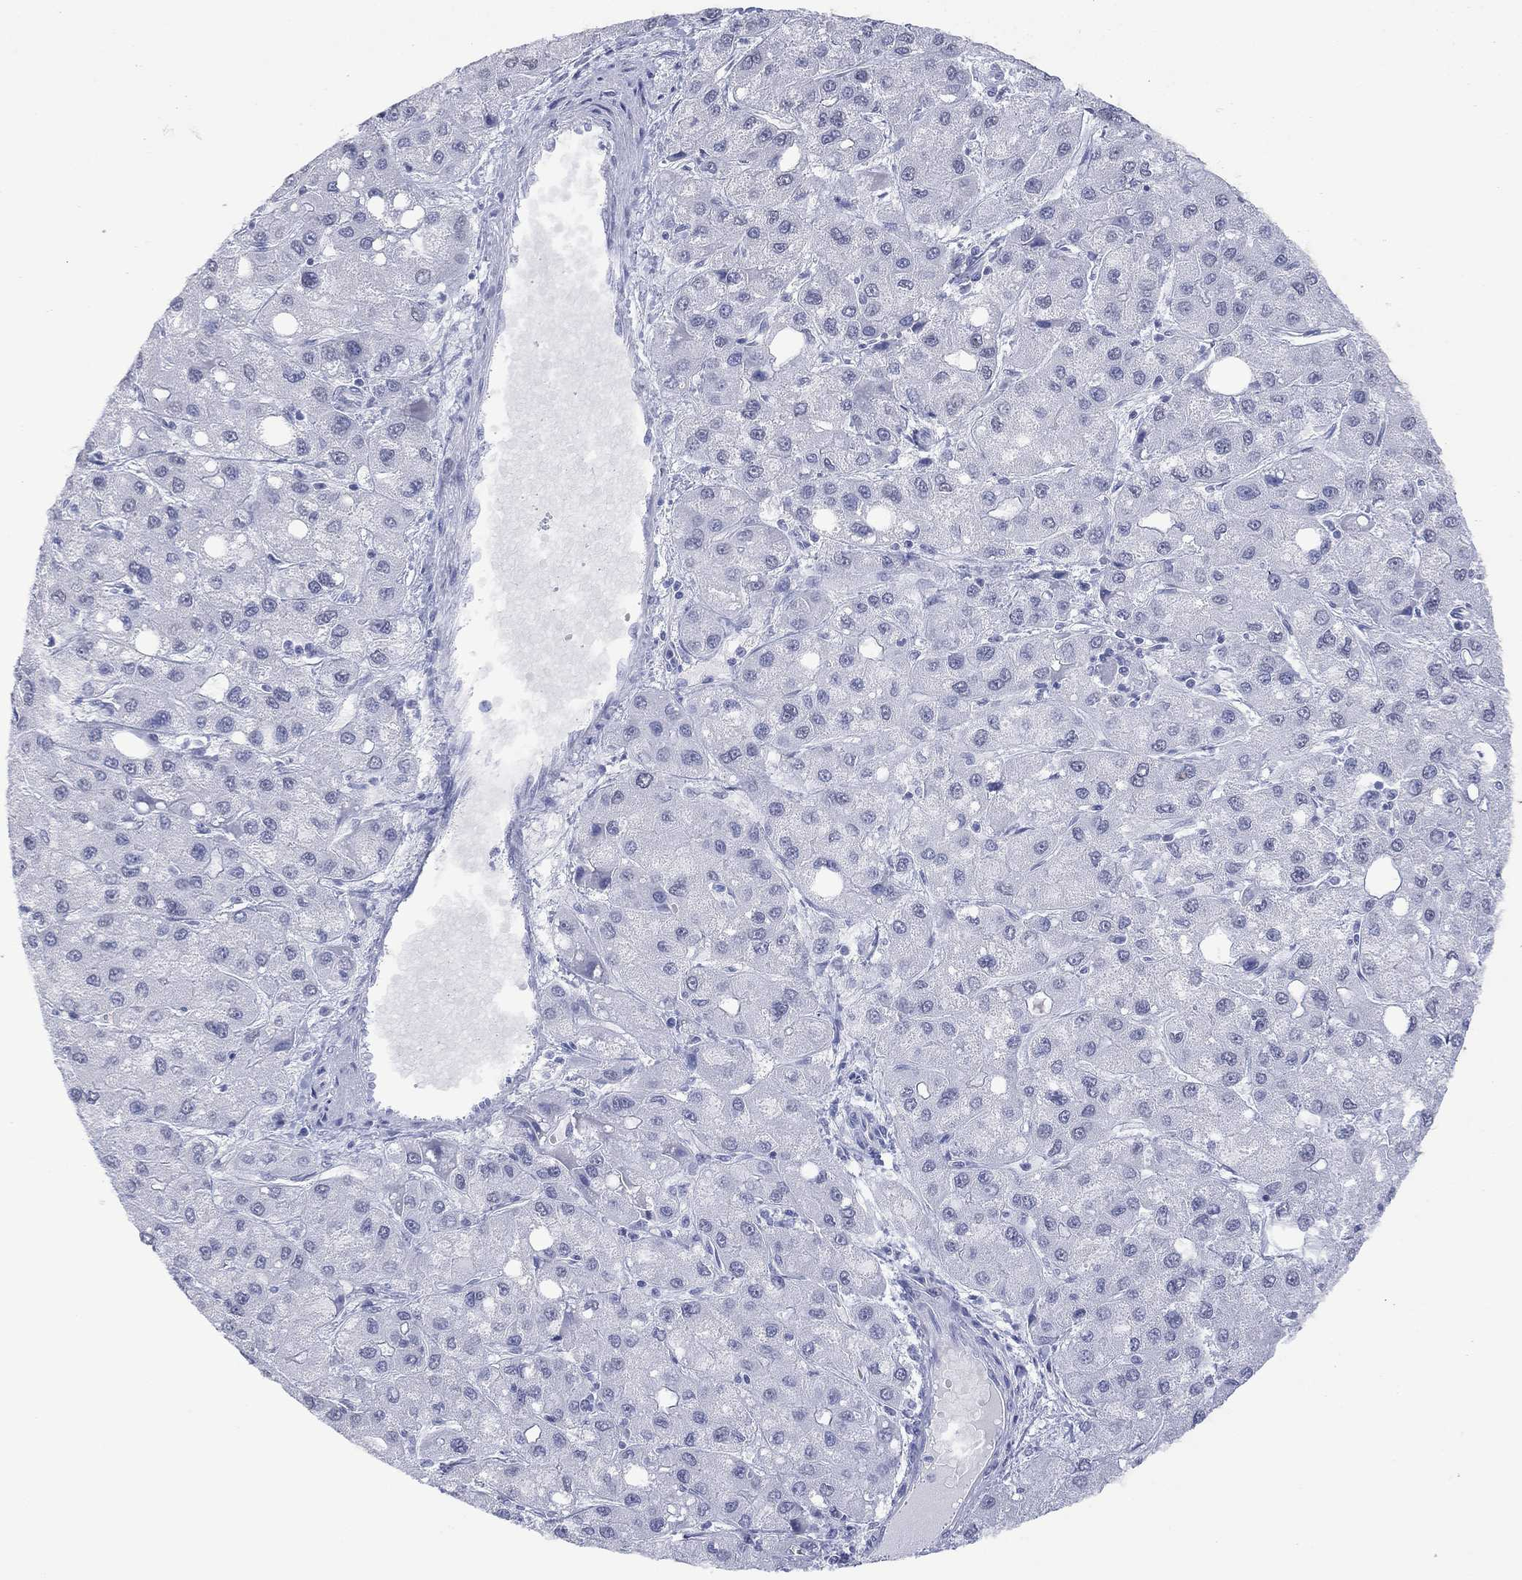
{"staining": {"intensity": "negative", "quantity": "none", "location": "none"}, "tissue": "liver cancer", "cell_type": "Tumor cells", "image_type": "cancer", "snomed": [{"axis": "morphology", "description": "Carcinoma, Hepatocellular, NOS"}, {"axis": "topography", "description": "Liver"}], "caption": "This image is of liver cancer stained with immunohistochemistry to label a protein in brown with the nuclei are counter-stained blue. There is no positivity in tumor cells.", "gene": "UTF1", "patient": {"sex": "male", "age": 73}}